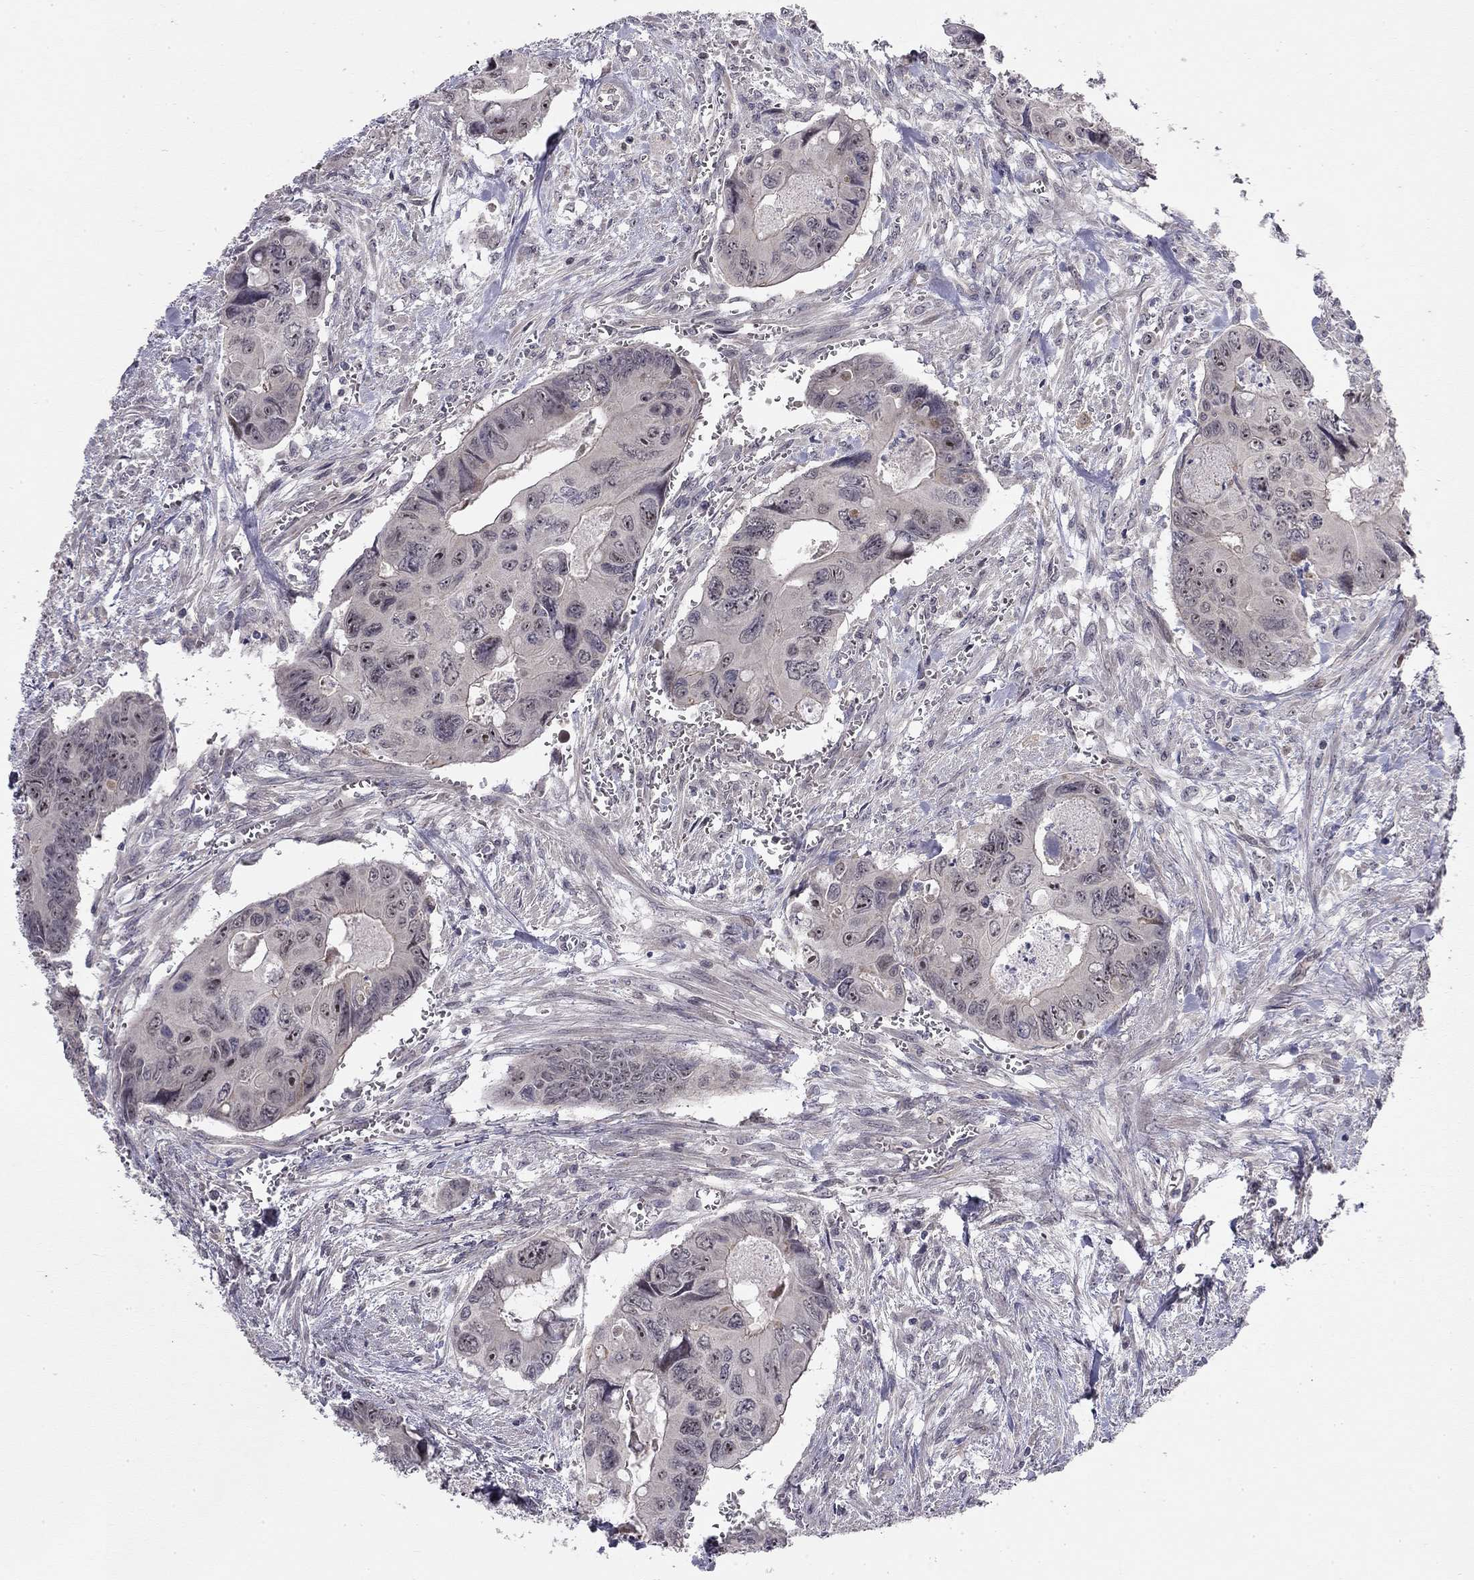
{"staining": {"intensity": "negative", "quantity": "none", "location": "none"}, "tissue": "colorectal cancer", "cell_type": "Tumor cells", "image_type": "cancer", "snomed": [{"axis": "morphology", "description": "Adenocarcinoma, NOS"}, {"axis": "topography", "description": "Rectum"}], "caption": "The immunohistochemistry (IHC) micrograph has no significant expression in tumor cells of colorectal cancer (adenocarcinoma) tissue.", "gene": "STXBP6", "patient": {"sex": "male", "age": 62}}